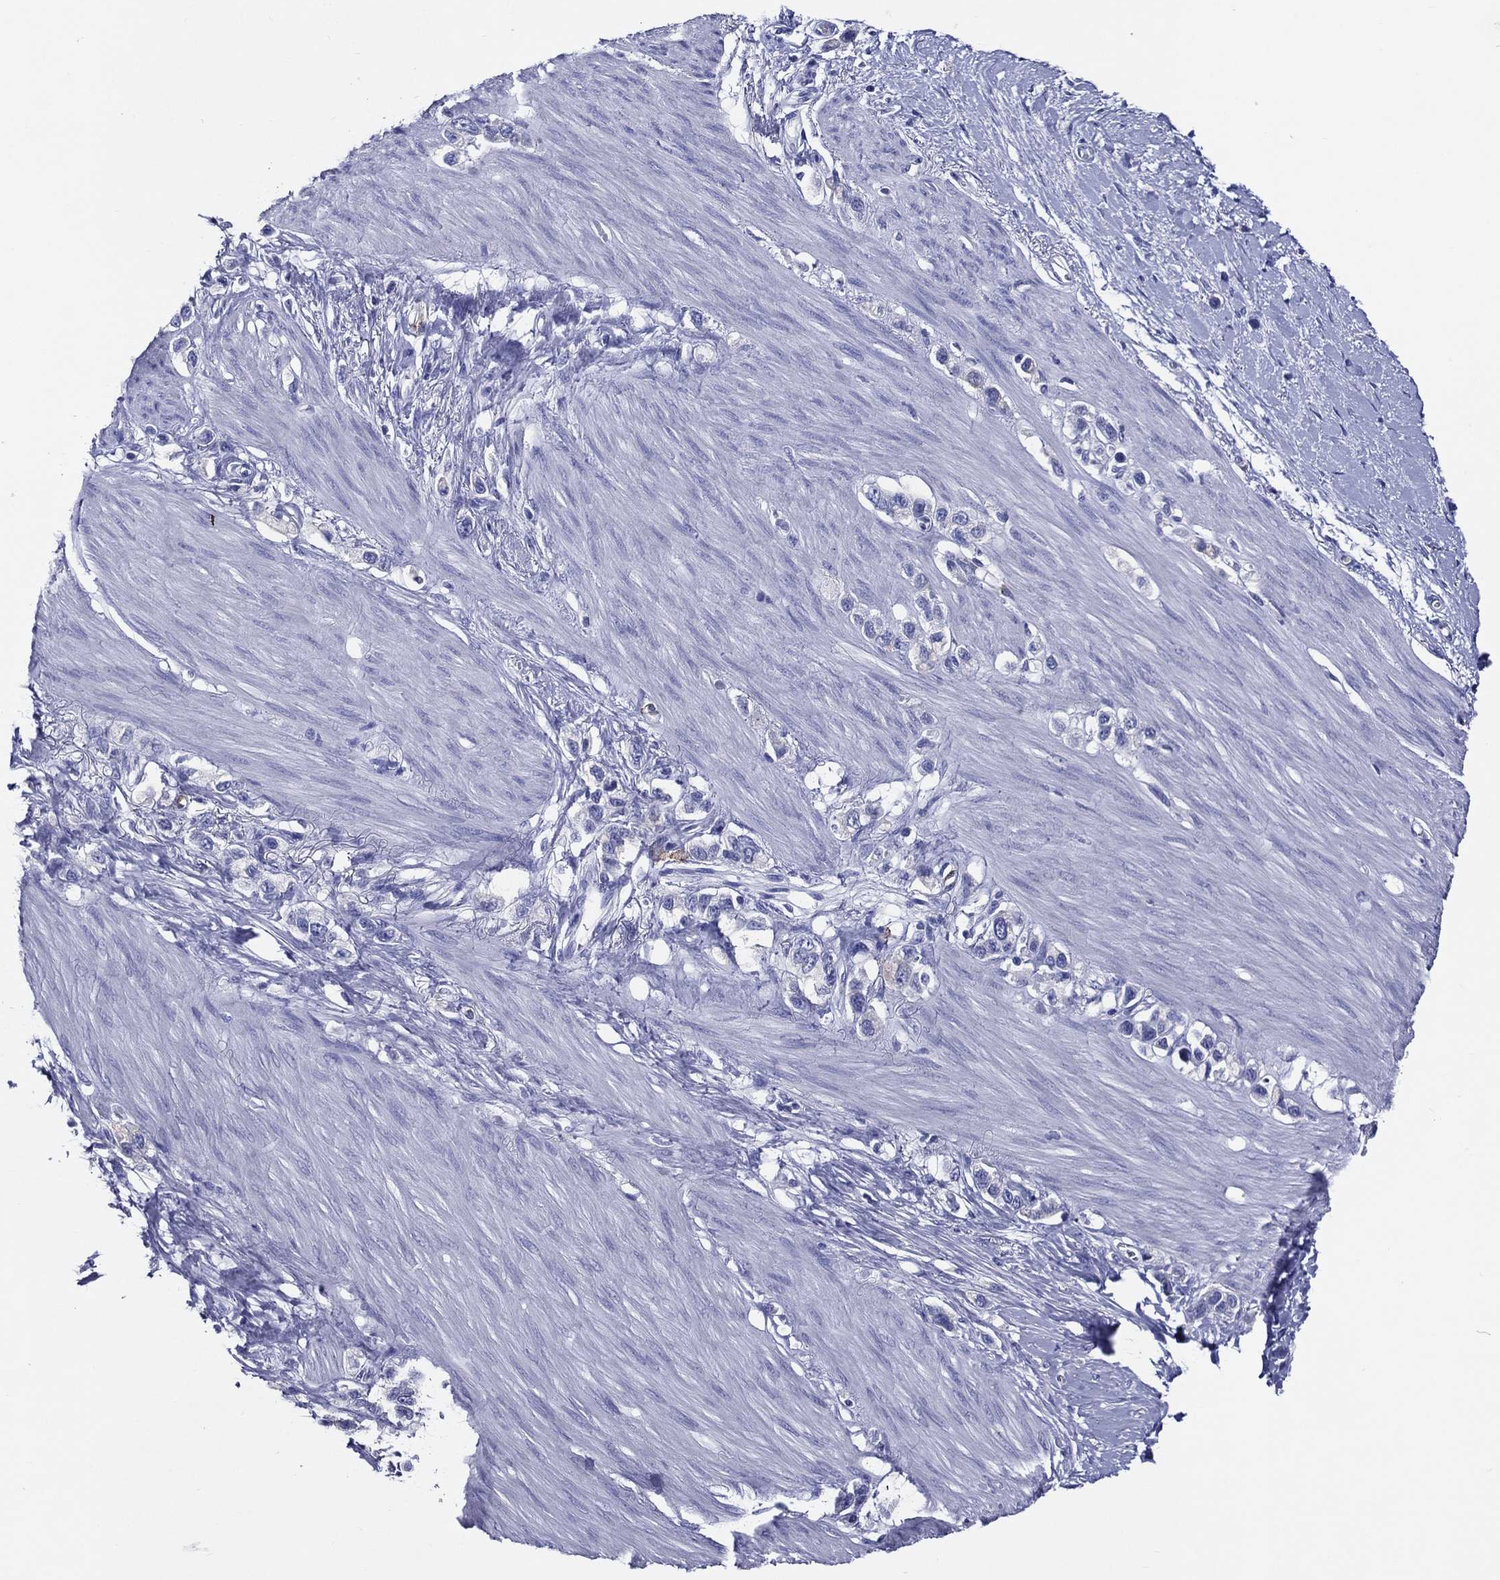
{"staining": {"intensity": "negative", "quantity": "none", "location": "none"}, "tissue": "stomach cancer", "cell_type": "Tumor cells", "image_type": "cancer", "snomed": [{"axis": "morphology", "description": "Normal tissue, NOS"}, {"axis": "morphology", "description": "Adenocarcinoma, NOS"}, {"axis": "morphology", "description": "Adenocarcinoma, High grade"}, {"axis": "topography", "description": "Stomach, upper"}, {"axis": "topography", "description": "Stomach"}], "caption": "Tumor cells show no significant staining in stomach cancer. Brightfield microscopy of immunohistochemistry stained with DAB (3,3'-diaminobenzidine) (brown) and hematoxylin (blue), captured at high magnification.", "gene": "ACE2", "patient": {"sex": "female", "age": 65}}